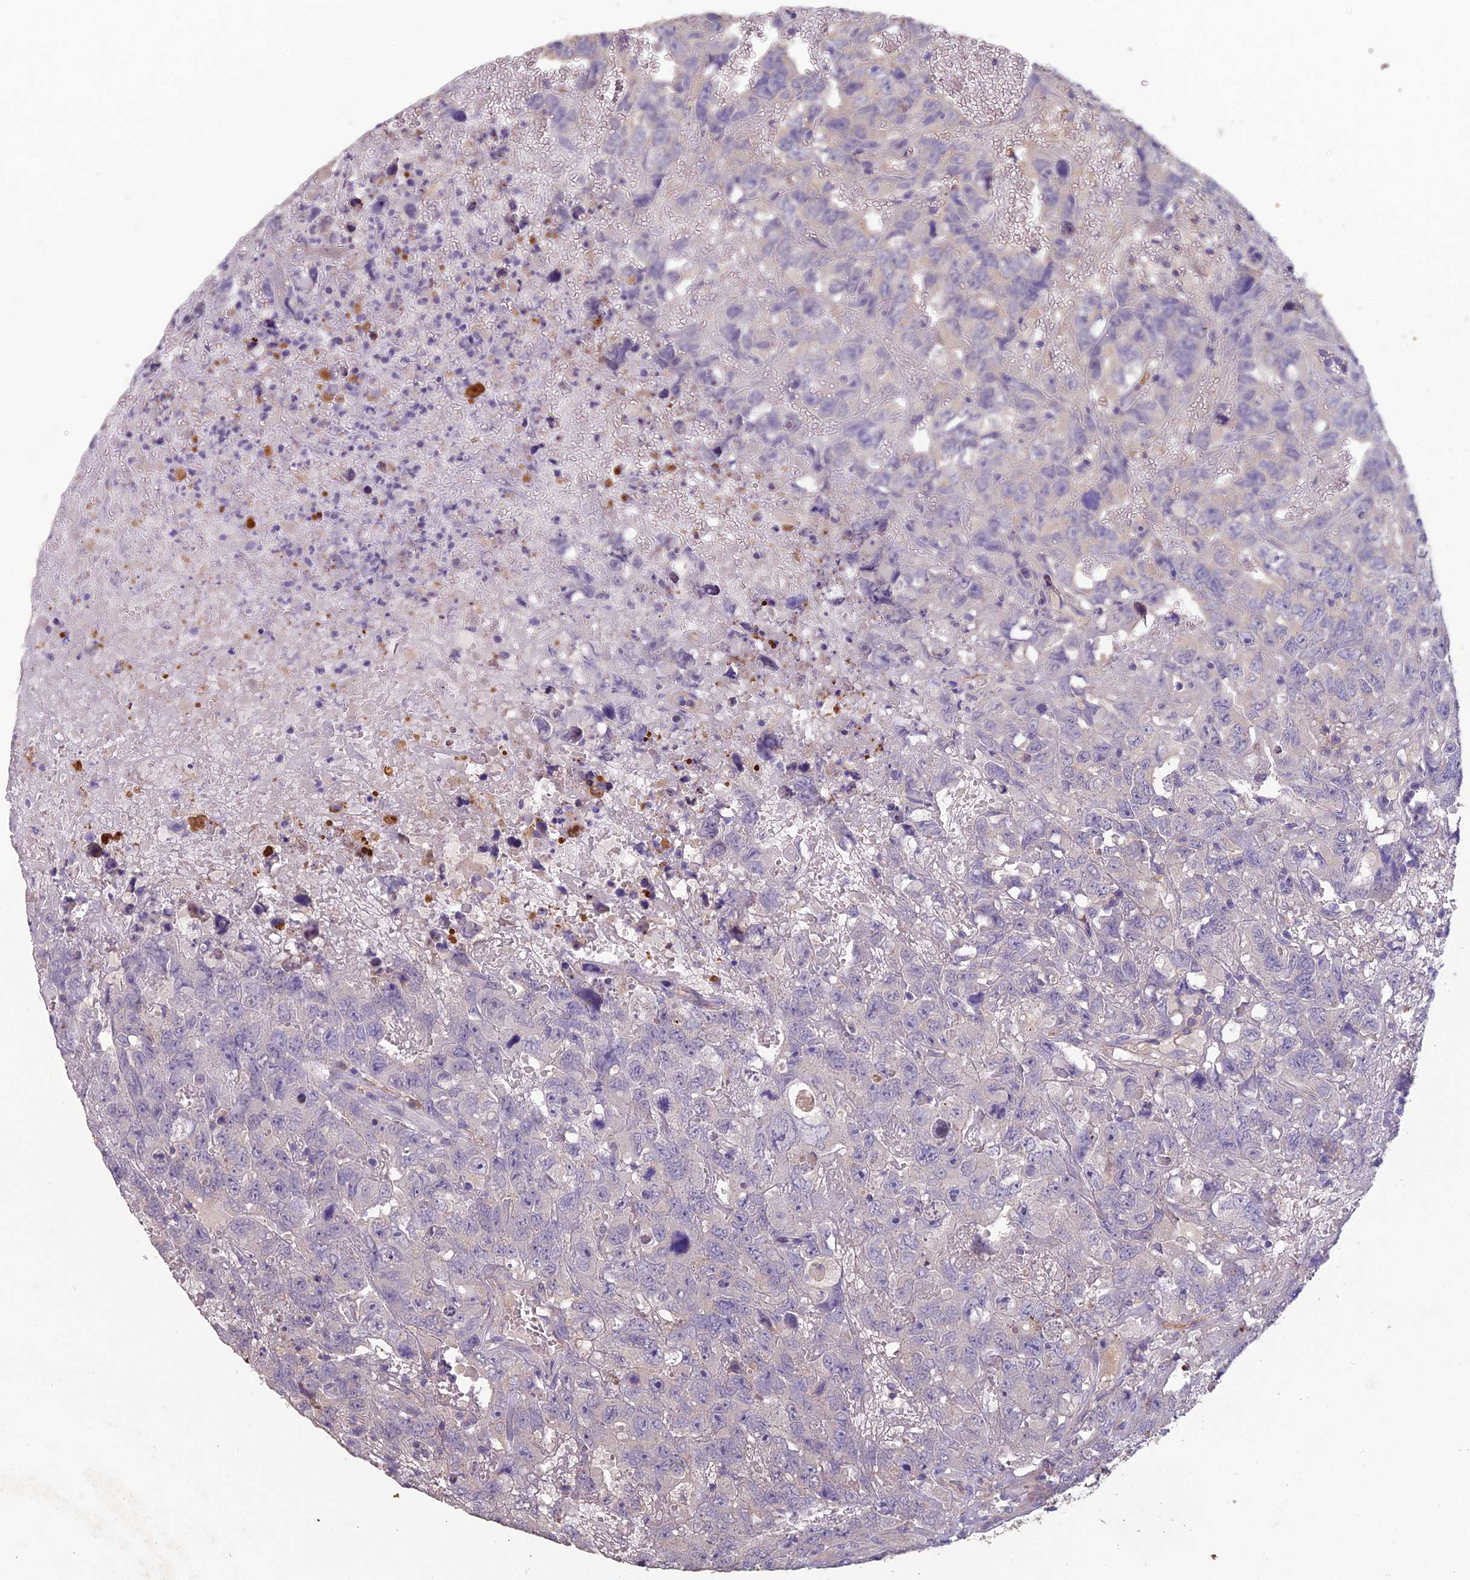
{"staining": {"intensity": "negative", "quantity": "none", "location": "none"}, "tissue": "testis cancer", "cell_type": "Tumor cells", "image_type": "cancer", "snomed": [{"axis": "morphology", "description": "Carcinoma, Embryonal, NOS"}, {"axis": "topography", "description": "Testis"}], "caption": "Protein analysis of testis embryonal carcinoma shows no significant expression in tumor cells.", "gene": "CEACAM16", "patient": {"sex": "male", "age": 45}}